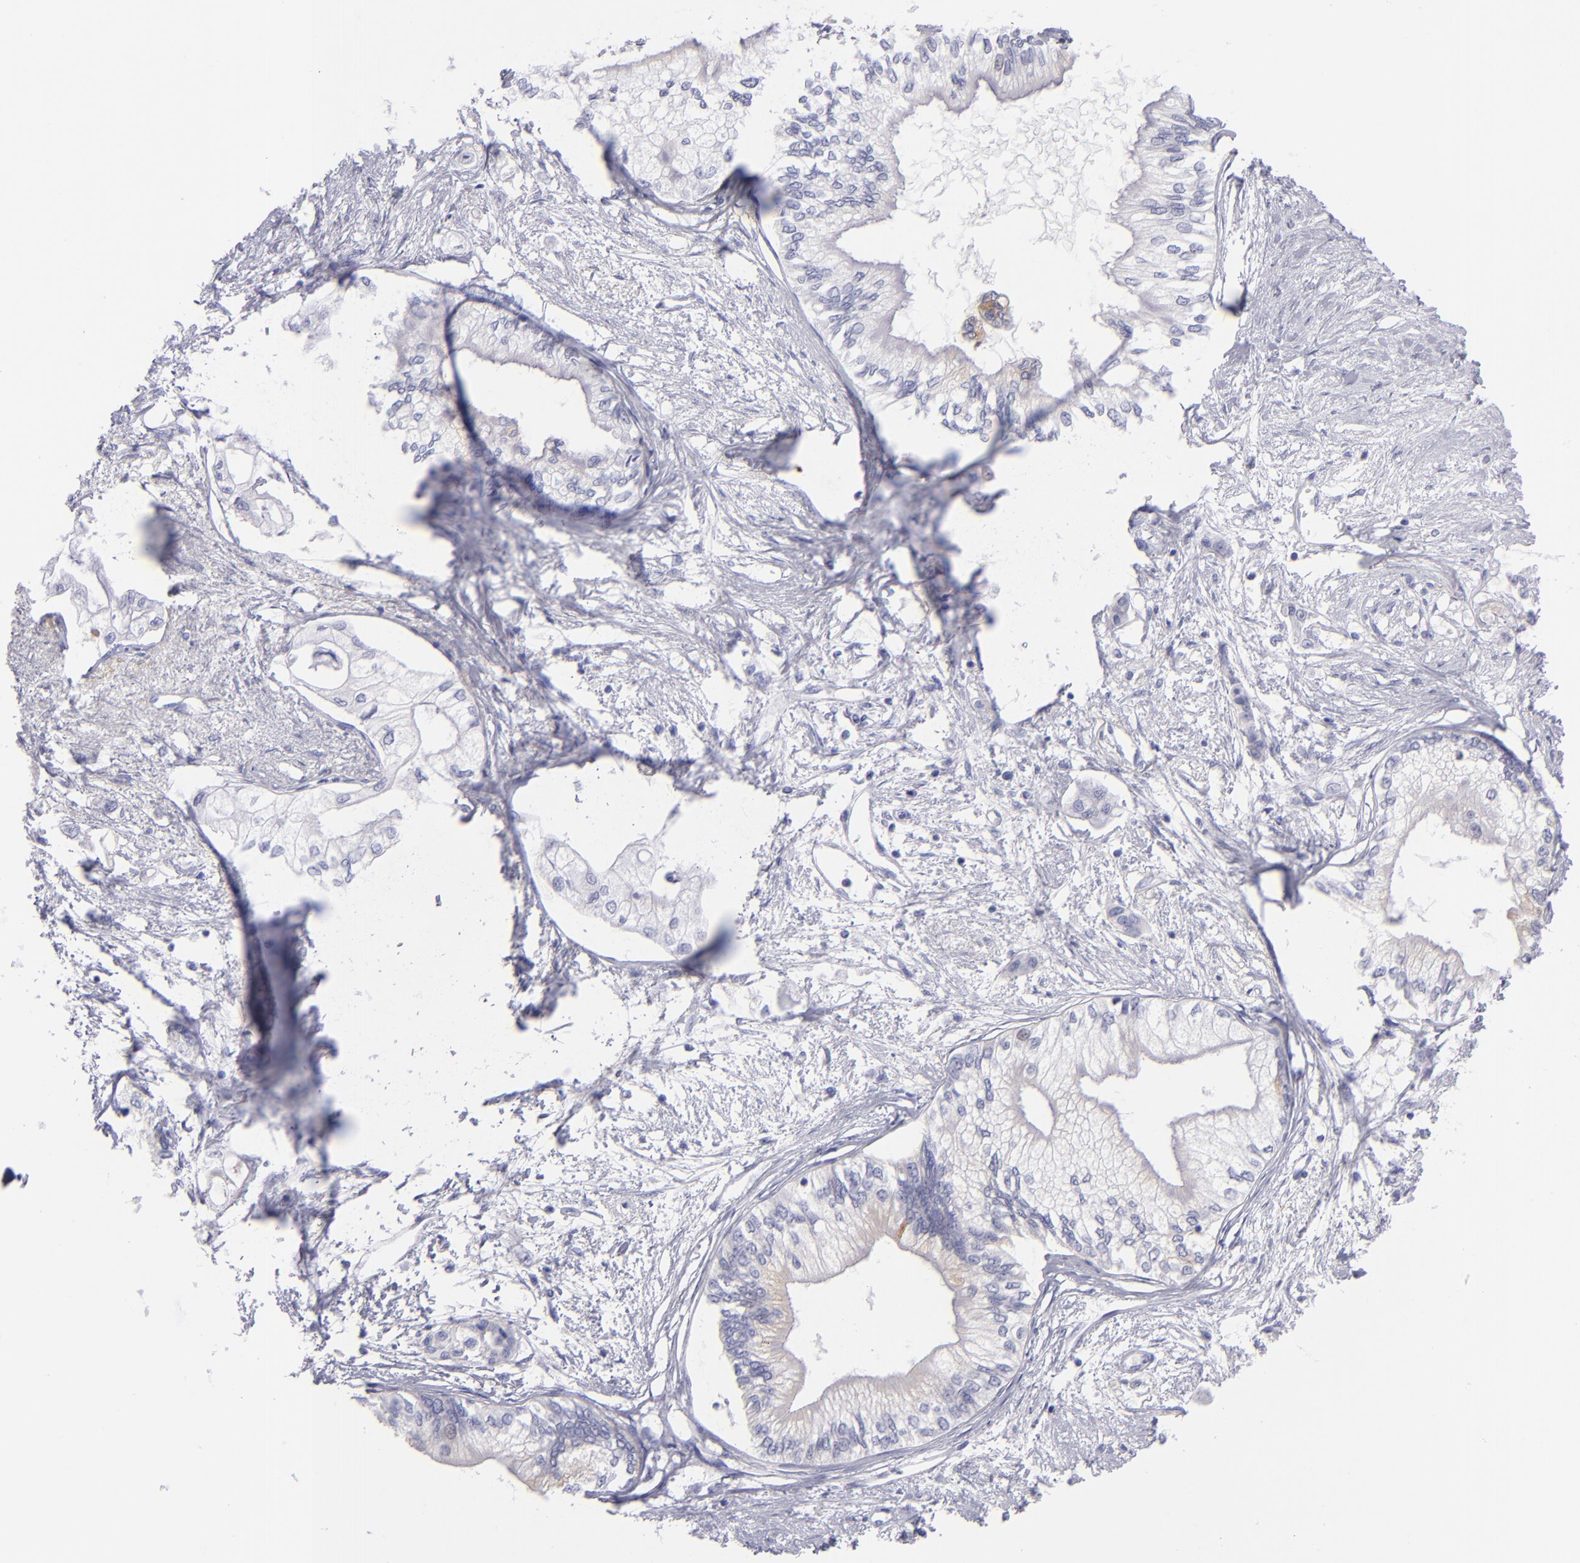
{"staining": {"intensity": "negative", "quantity": "none", "location": "none"}, "tissue": "pancreatic cancer", "cell_type": "Tumor cells", "image_type": "cancer", "snomed": [{"axis": "morphology", "description": "Adenocarcinoma, NOS"}, {"axis": "topography", "description": "Pancreas"}], "caption": "DAB immunohistochemical staining of pancreatic adenocarcinoma reveals no significant expression in tumor cells.", "gene": "CD82", "patient": {"sex": "male", "age": 79}}